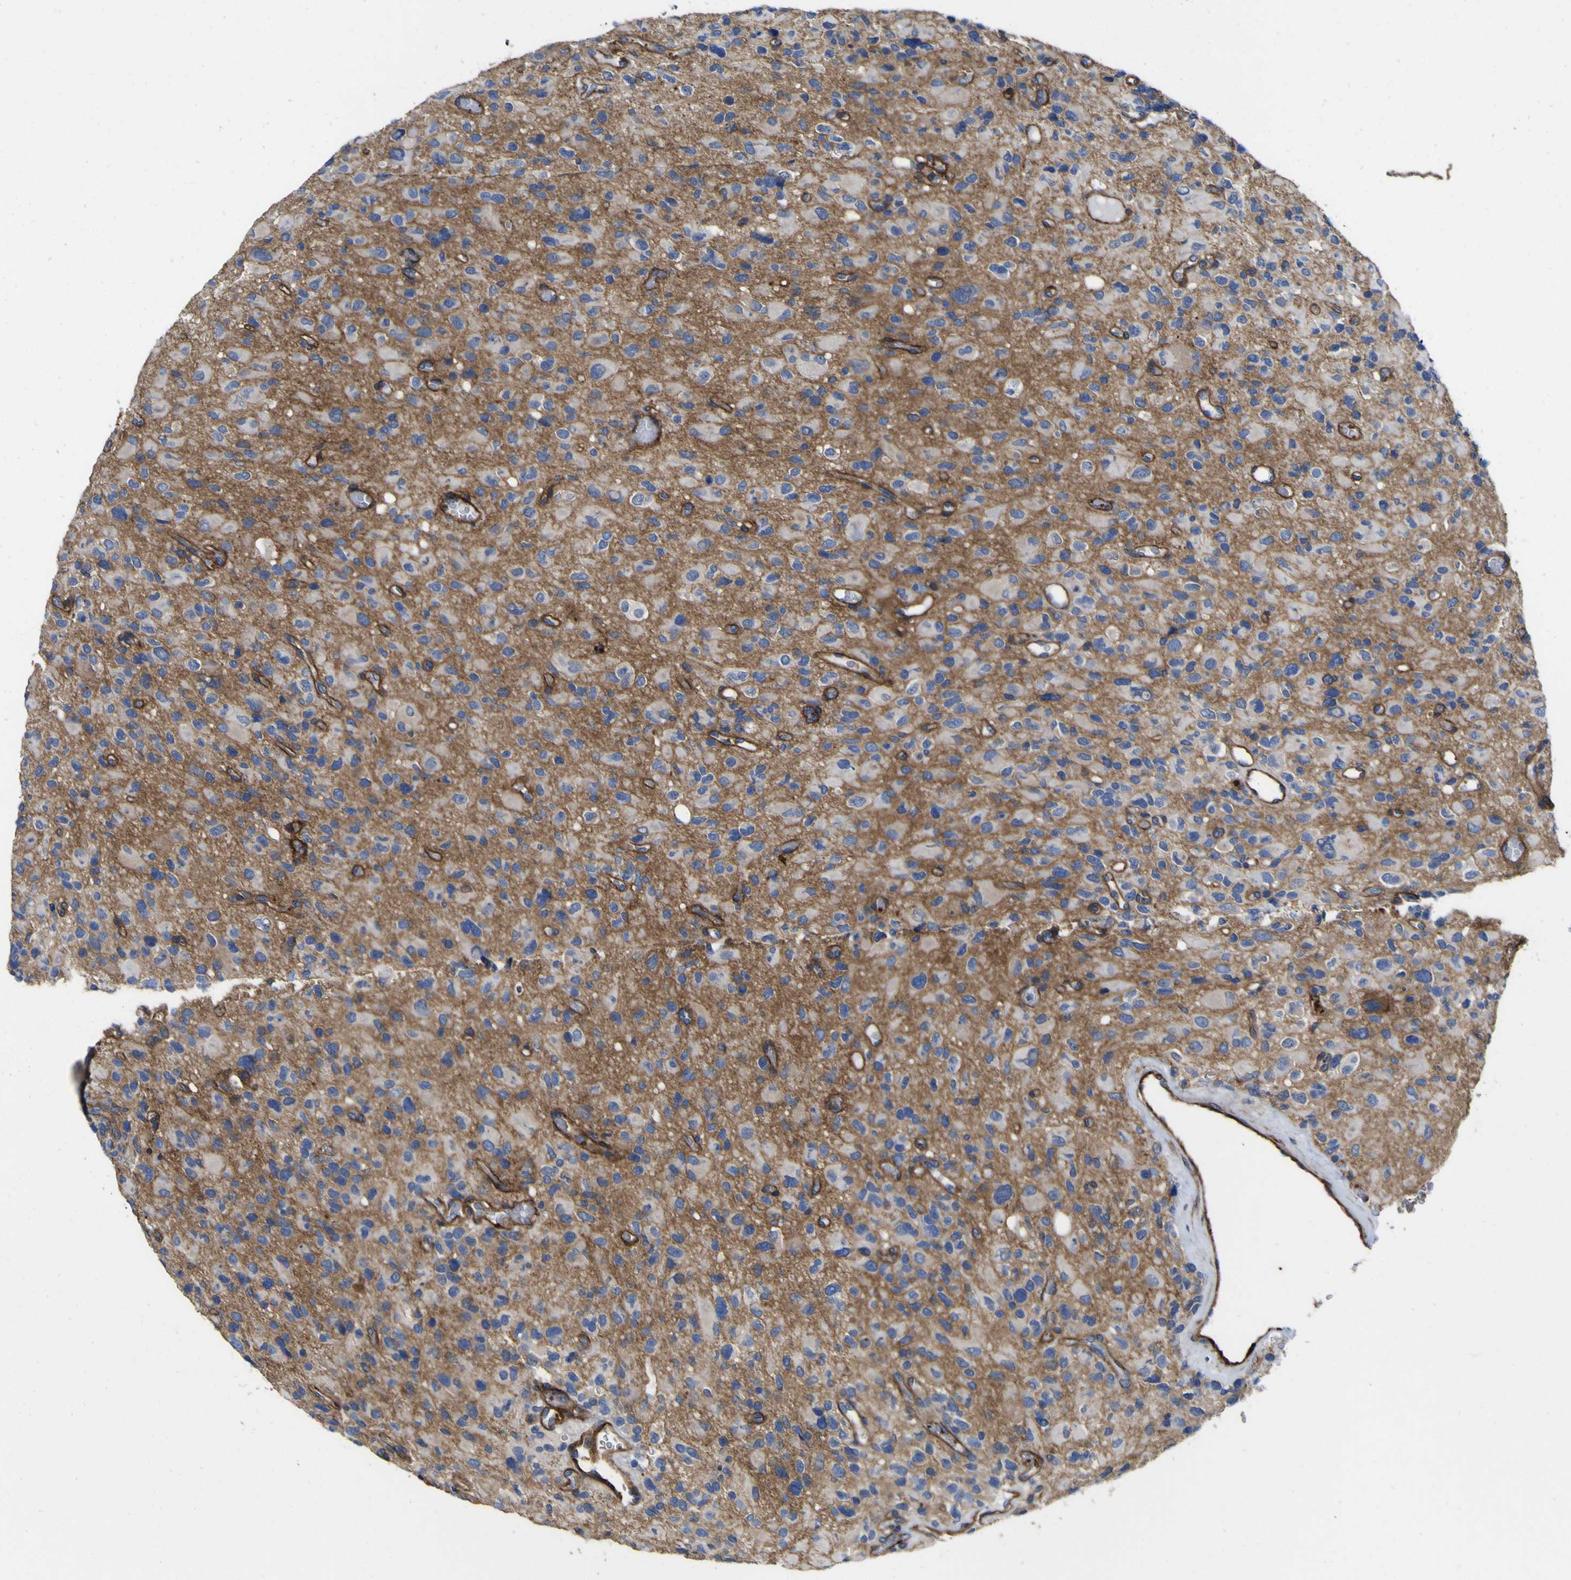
{"staining": {"intensity": "negative", "quantity": "none", "location": "none"}, "tissue": "glioma", "cell_type": "Tumor cells", "image_type": "cancer", "snomed": [{"axis": "morphology", "description": "Glioma, malignant, High grade"}, {"axis": "topography", "description": "Brain"}], "caption": "There is no significant positivity in tumor cells of glioma.", "gene": "CD151", "patient": {"sex": "male", "age": 48}}